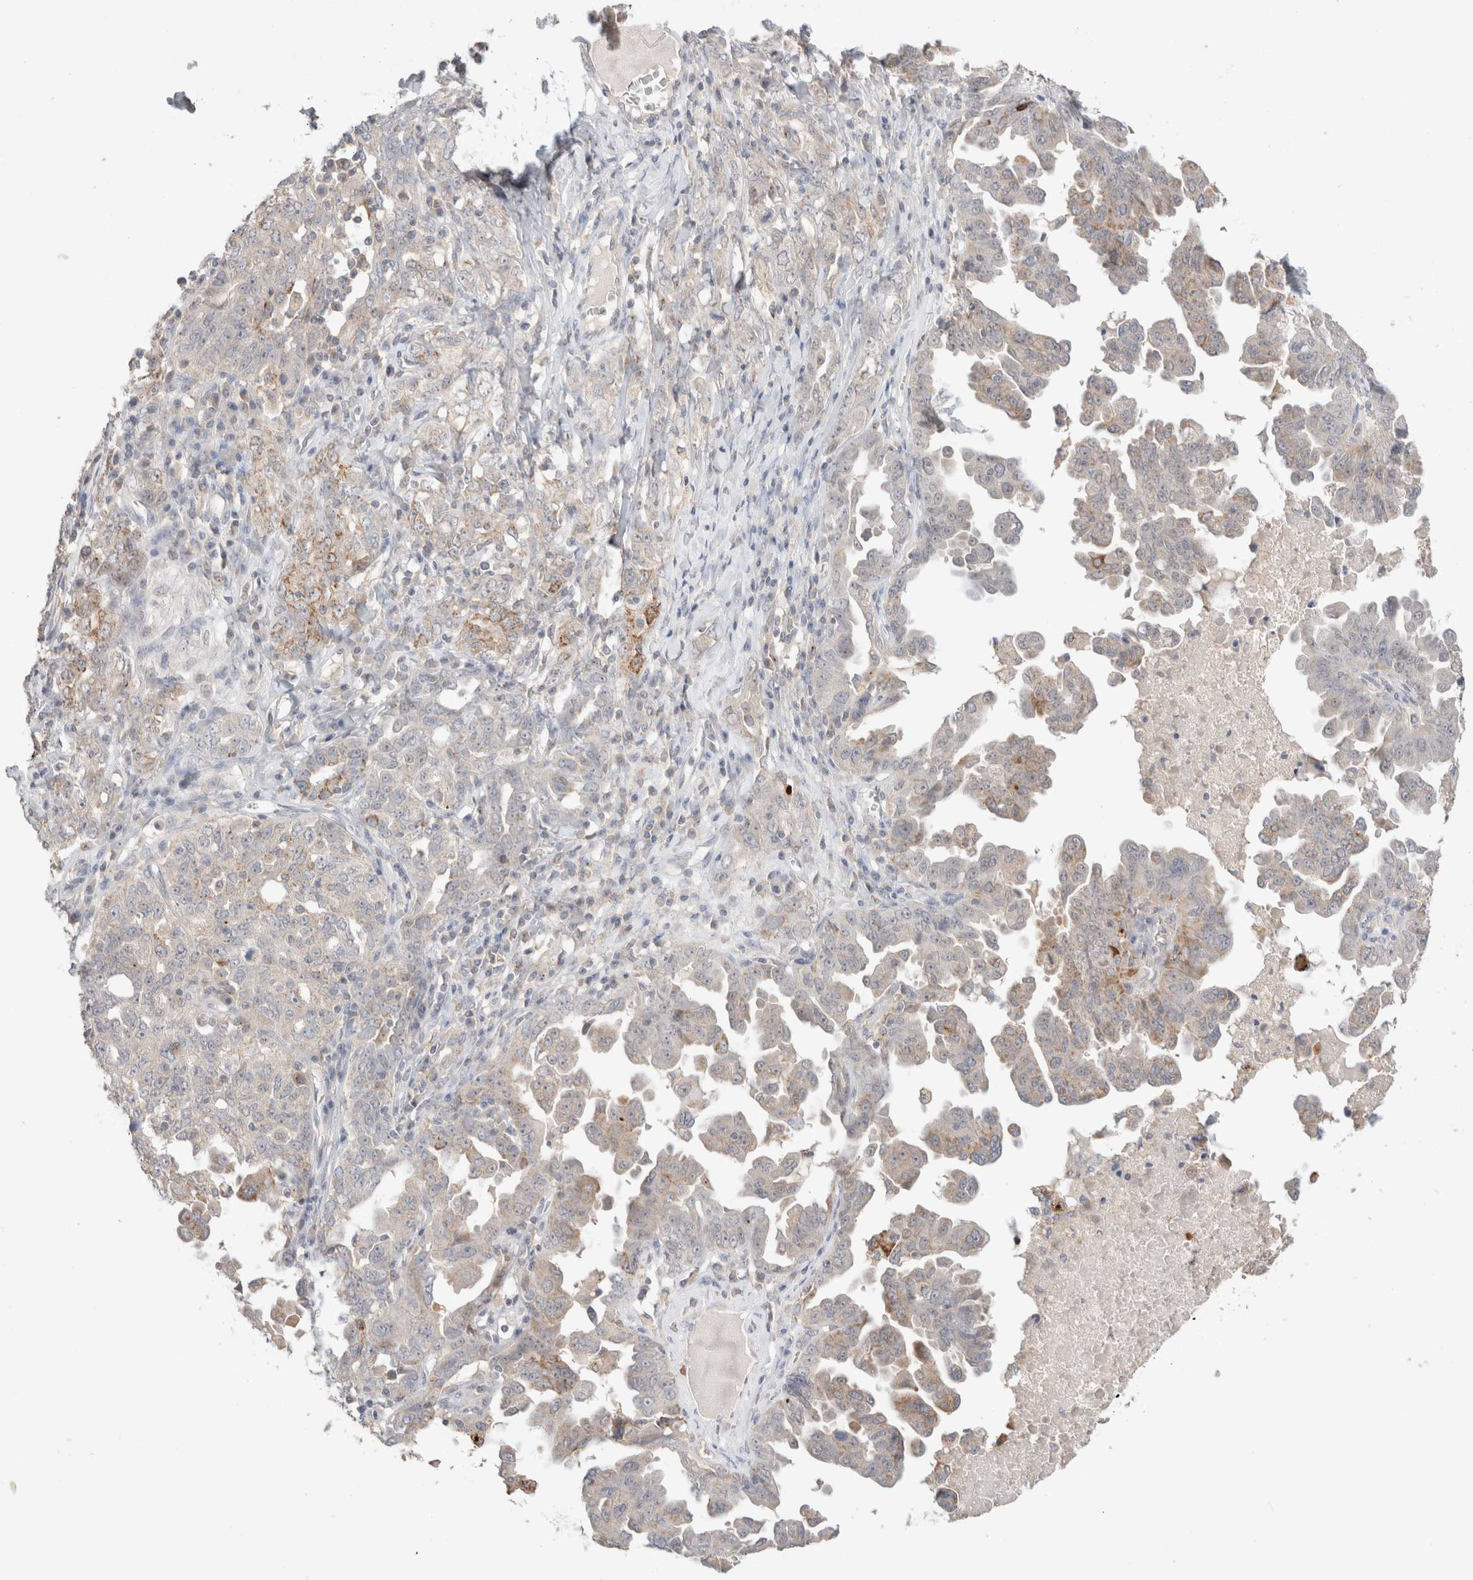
{"staining": {"intensity": "moderate", "quantity": "<25%", "location": "cytoplasmic/membranous"}, "tissue": "ovarian cancer", "cell_type": "Tumor cells", "image_type": "cancer", "snomed": [{"axis": "morphology", "description": "Carcinoma, endometroid"}, {"axis": "topography", "description": "Ovary"}], "caption": "High-power microscopy captured an immunohistochemistry (IHC) image of ovarian cancer, revealing moderate cytoplasmic/membranous staining in about <25% of tumor cells. The staining was performed using DAB (3,3'-diaminobenzidine), with brown indicating positive protein expression. Nuclei are stained blue with hematoxylin.", "gene": "TRIM41", "patient": {"sex": "female", "age": 62}}